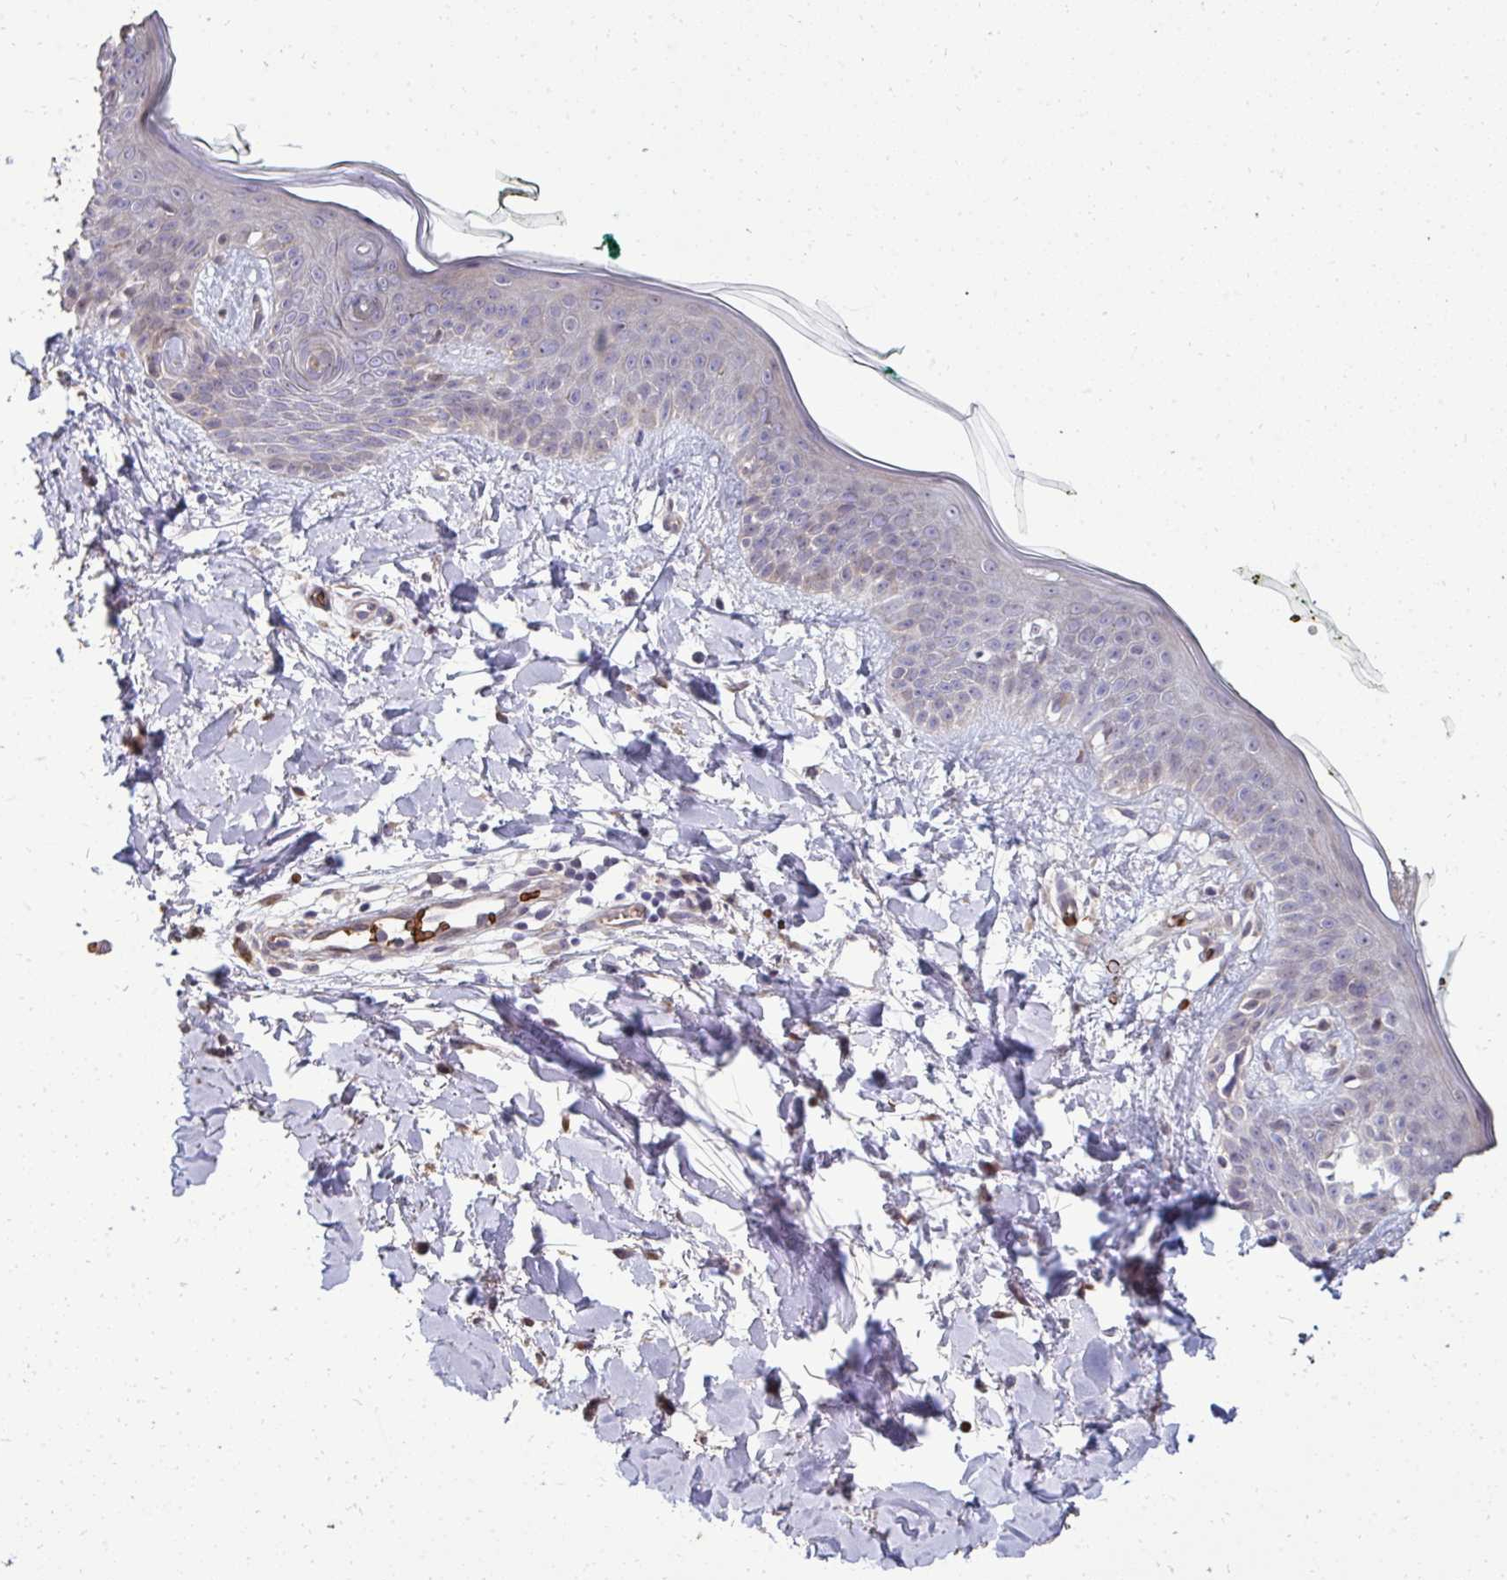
{"staining": {"intensity": "negative", "quantity": "none", "location": "none"}, "tissue": "skin", "cell_type": "Fibroblasts", "image_type": "normal", "snomed": [{"axis": "morphology", "description": "Normal tissue, NOS"}, {"axis": "topography", "description": "Skin"}], "caption": "This is an immunohistochemistry (IHC) micrograph of unremarkable skin. There is no expression in fibroblasts.", "gene": "FIBCD1", "patient": {"sex": "female", "age": 34}}